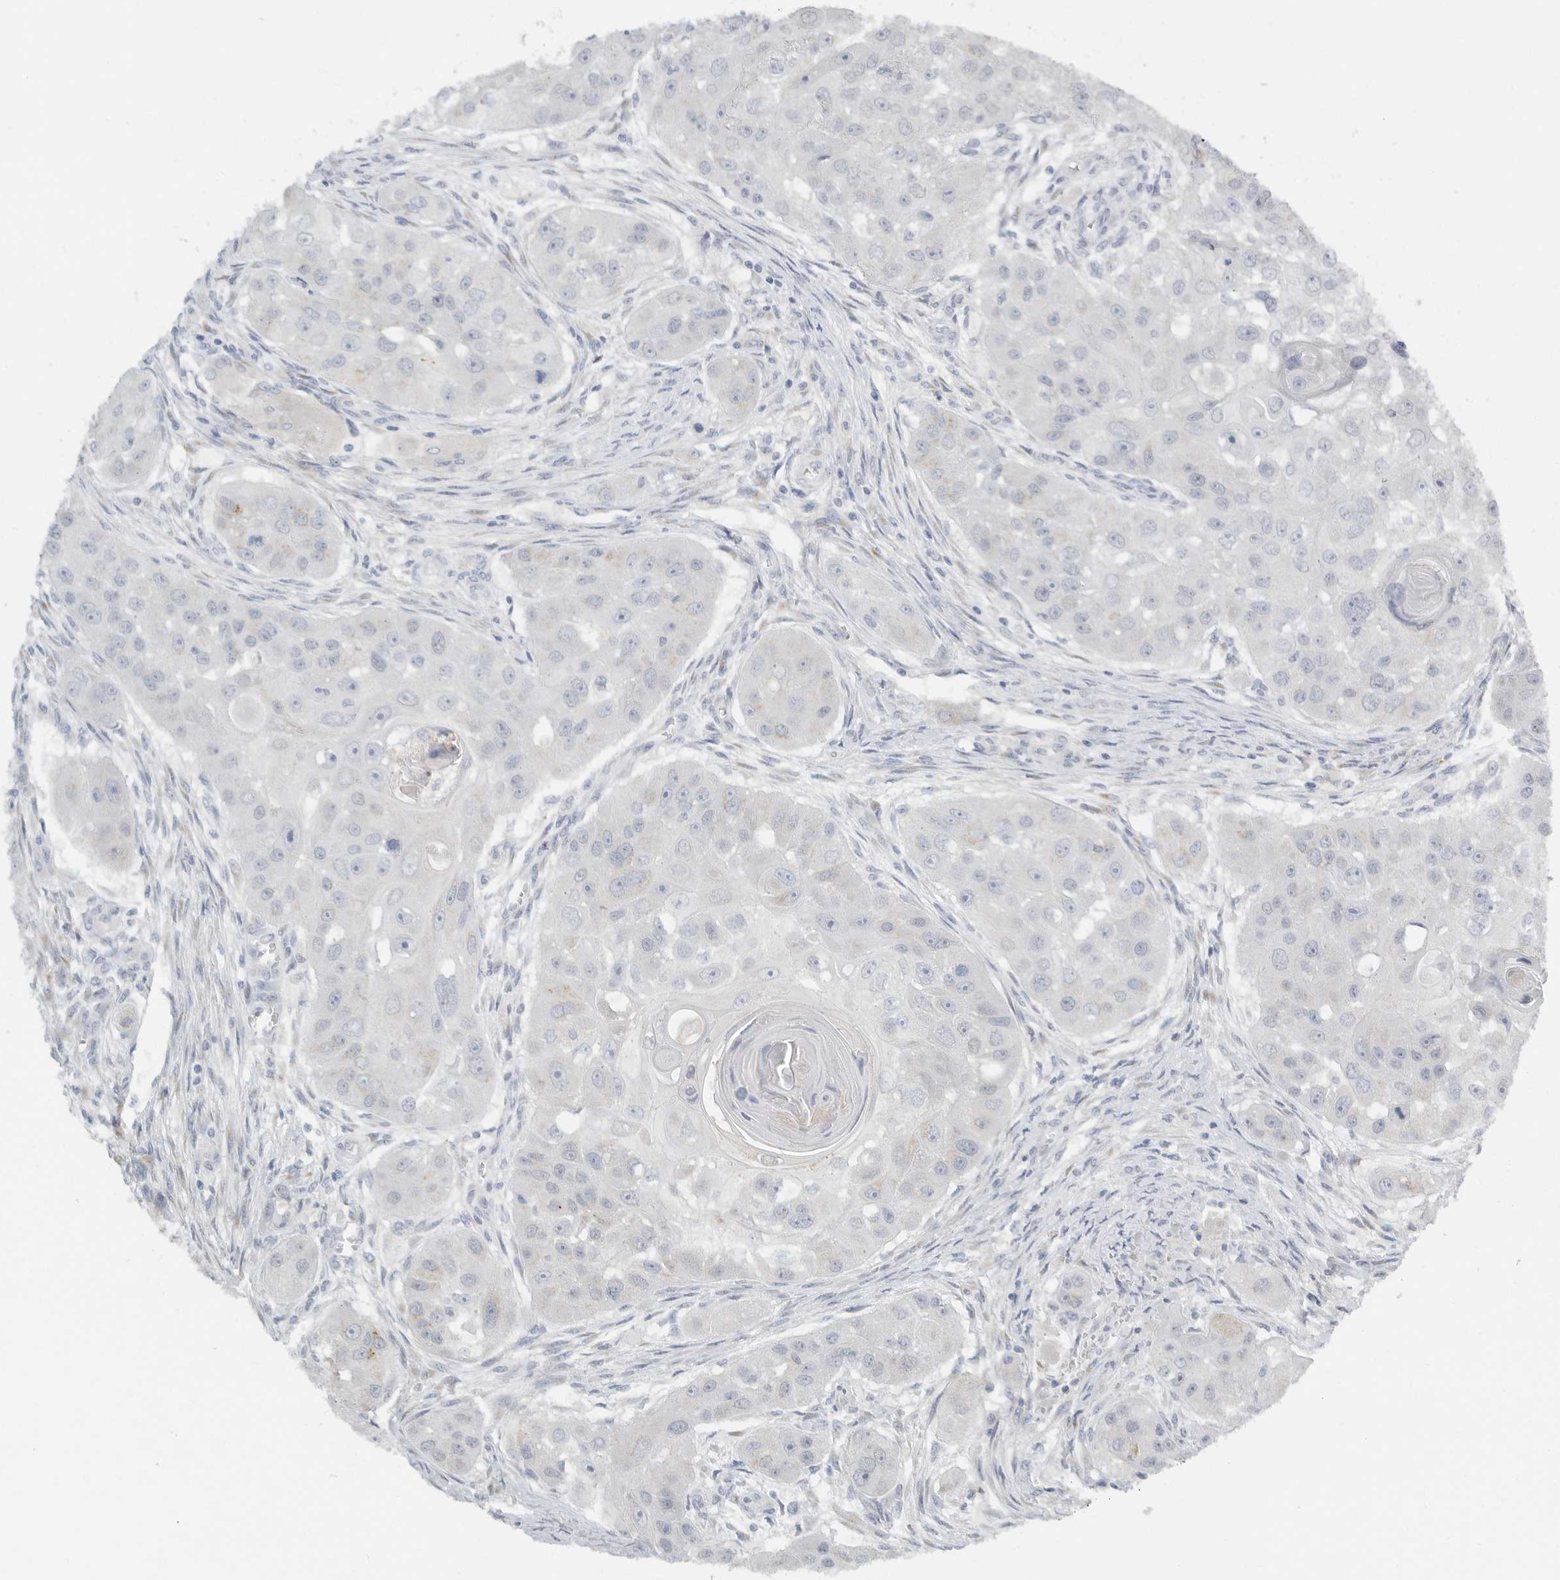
{"staining": {"intensity": "negative", "quantity": "none", "location": "none"}, "tissue": "head and neck cancer", "cell_type": "Tumor cells", "image_type": "cancer", "snomed": [{"axis": "morphology", "description": "Normal tissue, NOS"}, {"axis": "morphology", "description": "Squamous cell carcinoma, NOS"}, {"axis": "topography", "description": "Skeletal muscle"}, {"axis": "topography", "description": "Head-Neck"}], "caption": "An image of head and neck squamous cell carcinoma stained for a protein shows no brown staining in tumor cells.", "gene": "PAM", "patient": {"sex": "male", "age": 51}}